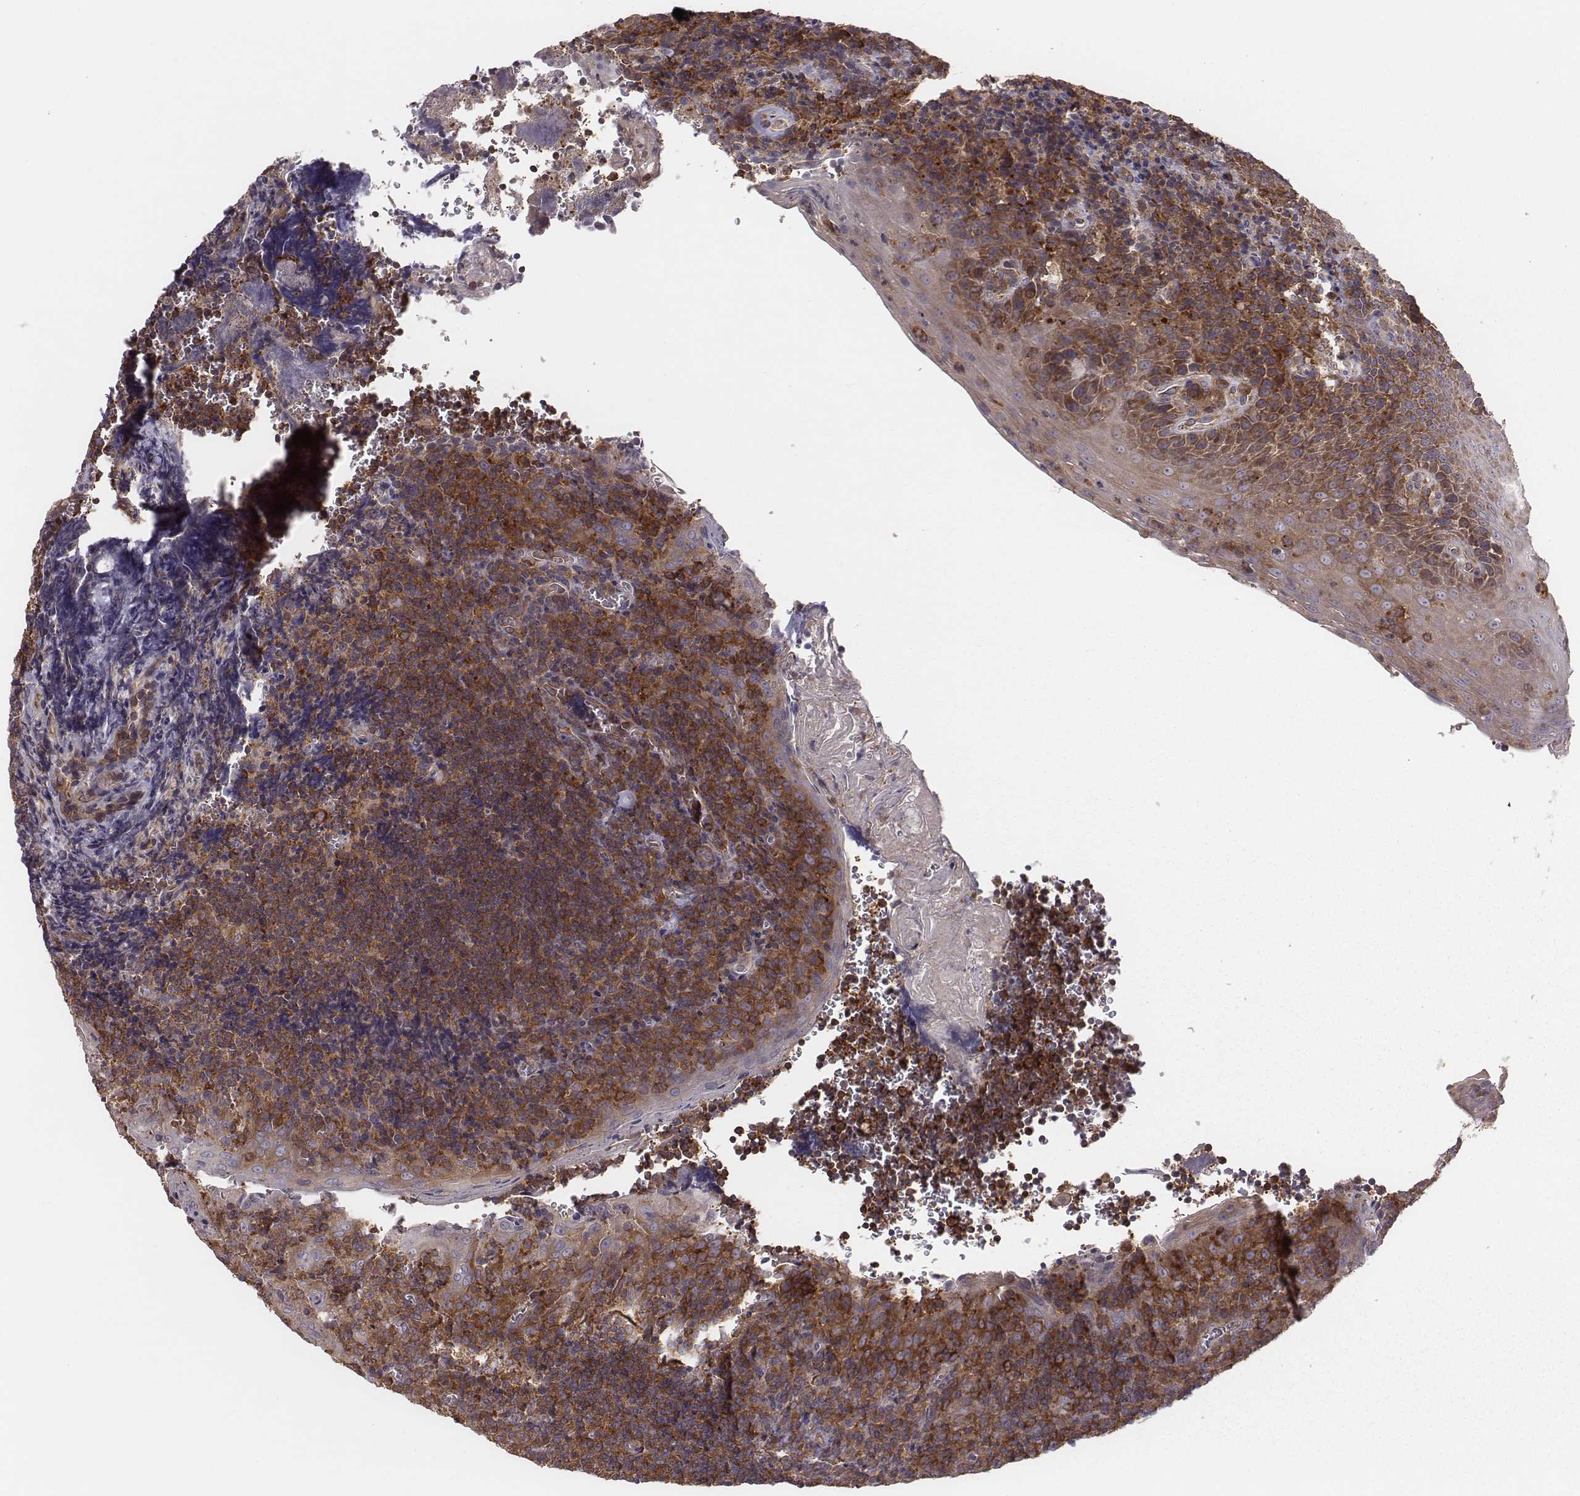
{"staining": {"intensity": "strong", "quantity": ">75%", "location": "cytoplasmic/membranous"}, "tissue": "tonsil", "cell_type": "Germinal center cells", "image_type": "normal", "snomed": [{"axis": "morphology", "description": "Normal tissue, NOS"}, {"axis": "morphology", "description": "Inflammation, NOS"}, {"axis": "topography", "description": "Tonsil"}], "caption": "Immunohistochemistry (IHC) (DAB (3,3'-diaminobenzidine)) staining of normal tonsil exhibits strong cytoplasmic/membranous protein expression in approximately >75% of germinal center cells. (DAB IHC, brown staining for protein, blue staining for nuclei).", "gene": "CAD", "patient": {"sex": "female", "age": 31}}